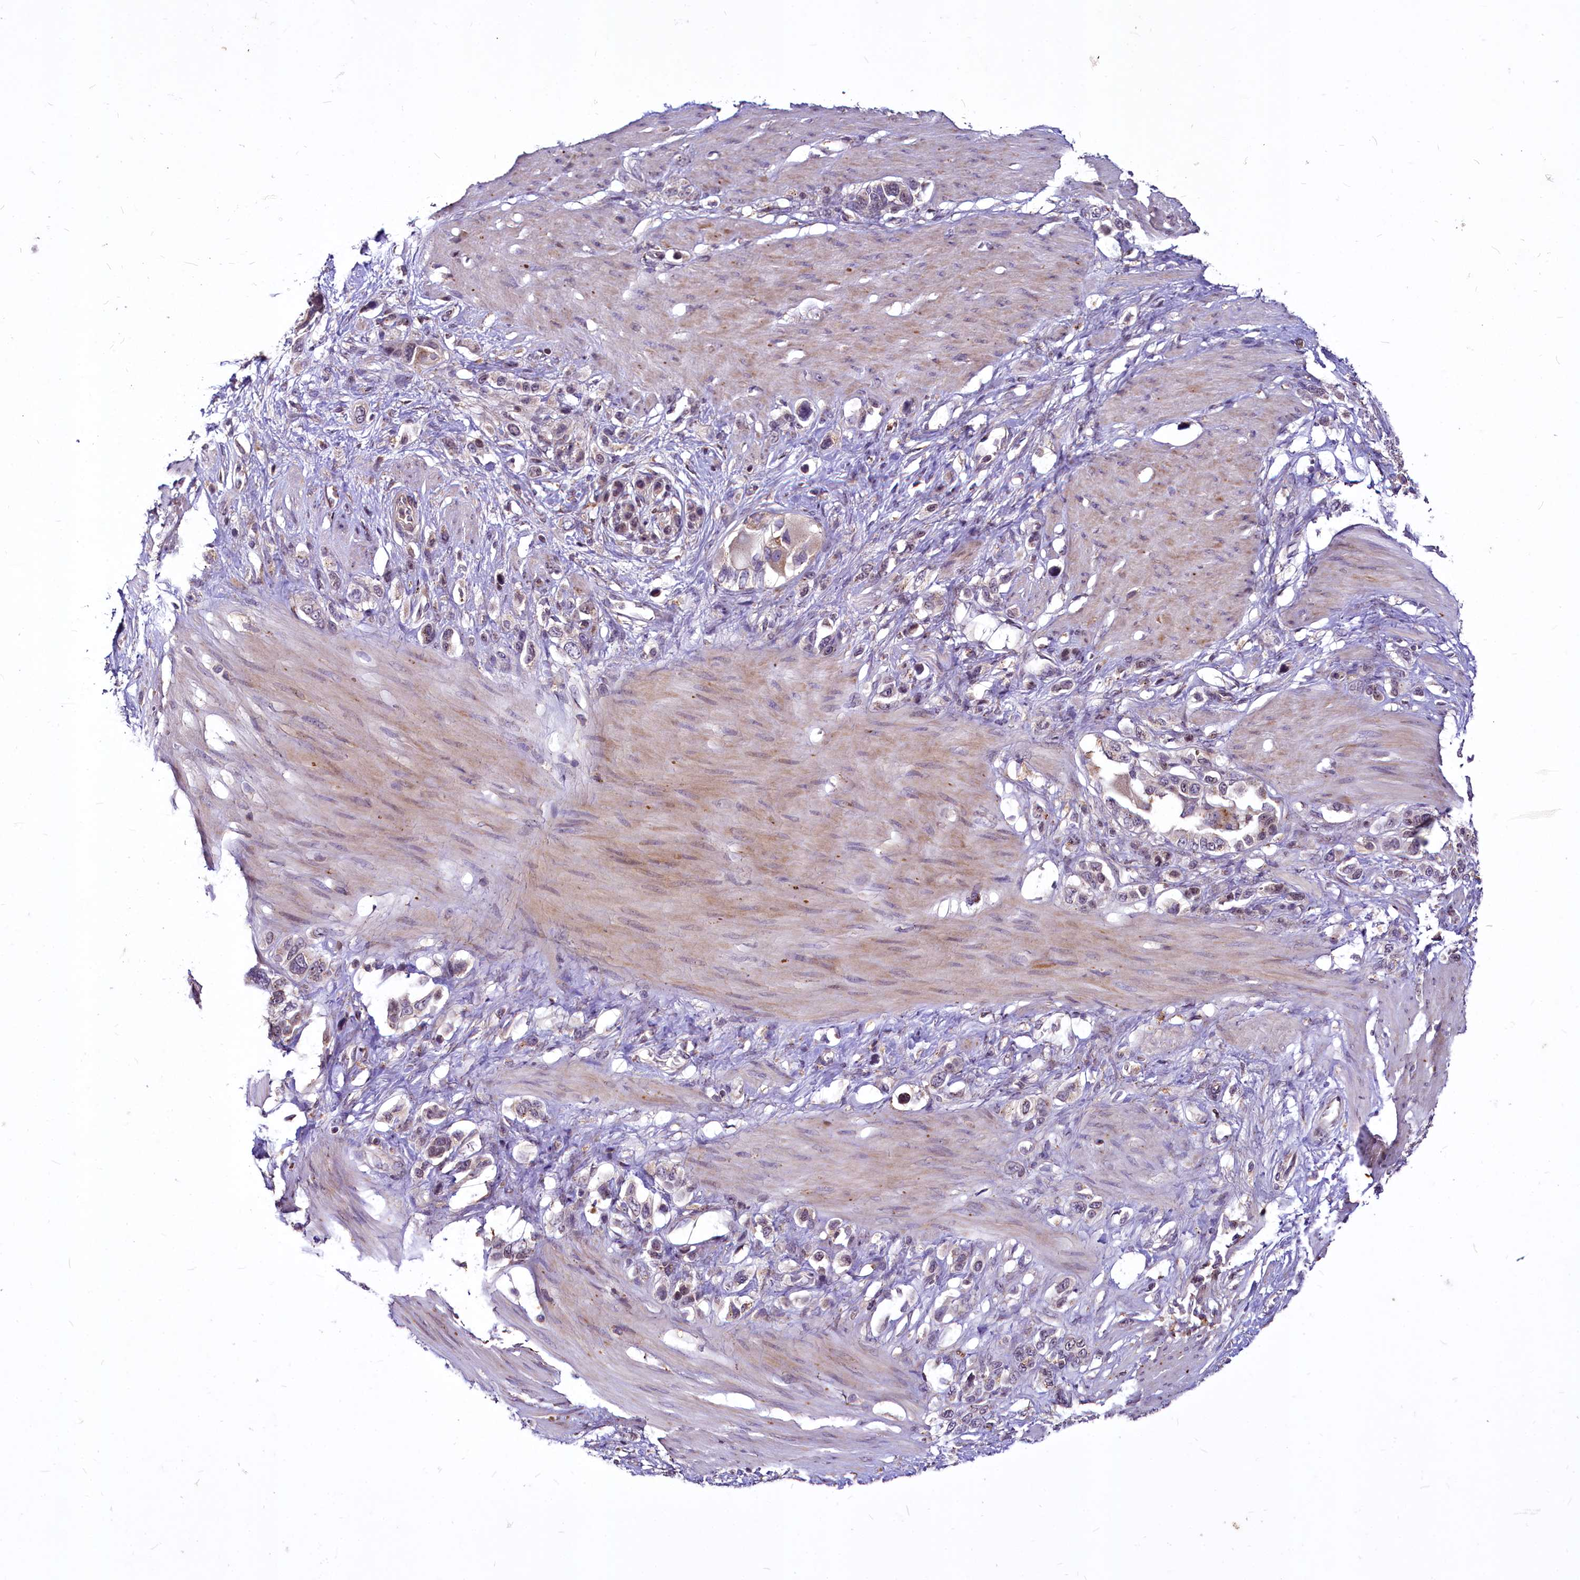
{"staining": {"intensity": "weak", "quantity": "<25%", "location": "cytoplasmic/membranous"}, "tissue": "stomach cancer", "cell_type": "Tumor cells", "image_type": "cancer", "snomed": [{"axis": "morphology", "description": "Adenocarcinoma, NOS"}, {"axis": "morphology", "description": "Adenocarcinoma, High grade"}, {"axis": "topography", "description": "Stomach, upper"}, {"axis": "topography", "description": "Stomach, lower"}], "caption": "Image shows no significant protein expression in tumor cells of stomach cancer.", "gene": "C11orf86", "patient": {"sex": "female", "age": 65}}